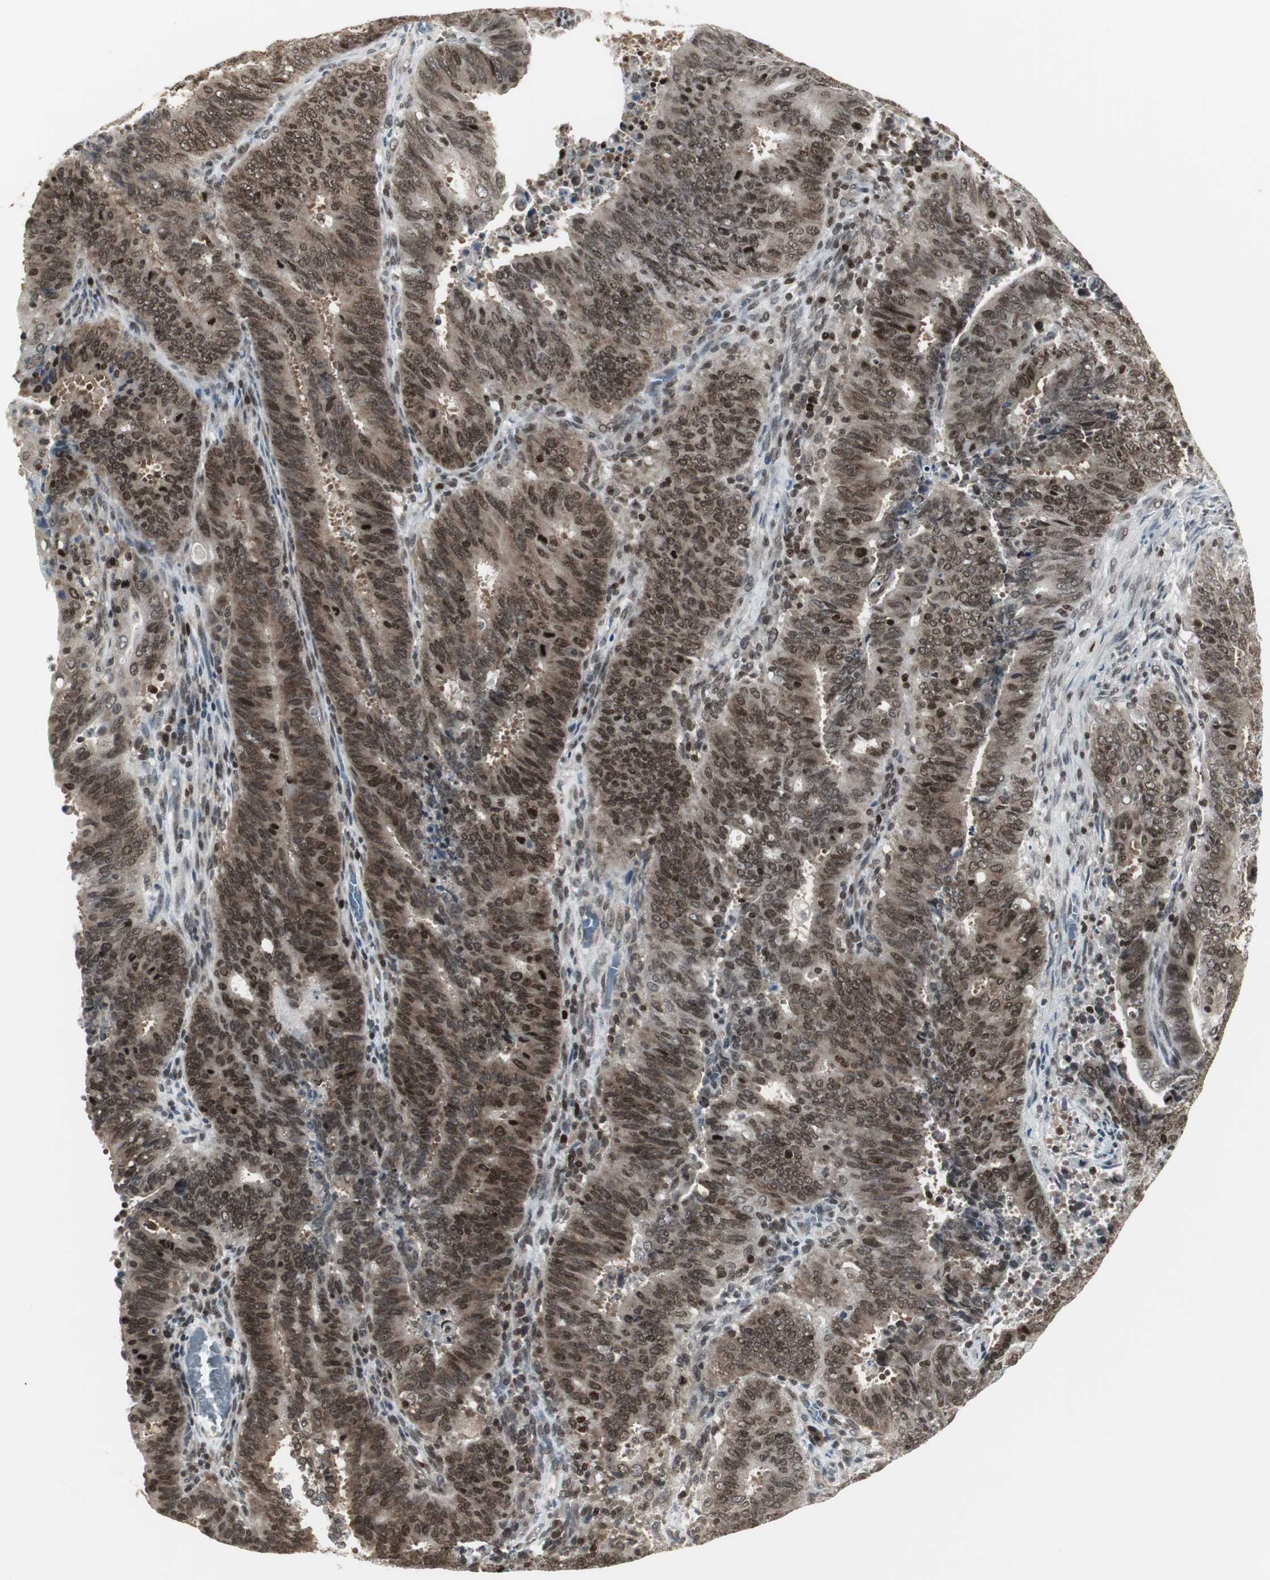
{"staining": {"intensity": "moderate", "quantity": ">75%", "location": "cytoplasmic/membranous,nuclear"}, "tissue": "cervical cancer", "cell_type": "Tumor cells", "image_type": "cancer", "snomed": [{"axis": "morphology", "description": "Adenocarcinoma, NOS"}, {"axis": "topography", "description": "Cervix"}], "caption": "Protein expression analysis of cervical cancer (adenocarcinoma) shows moderate cytoplasmic/membranous and nuclear staining in approximately >75% of tumor cells.", "gene": "MPG", "patient": {"sex": "female", "age": 44}}